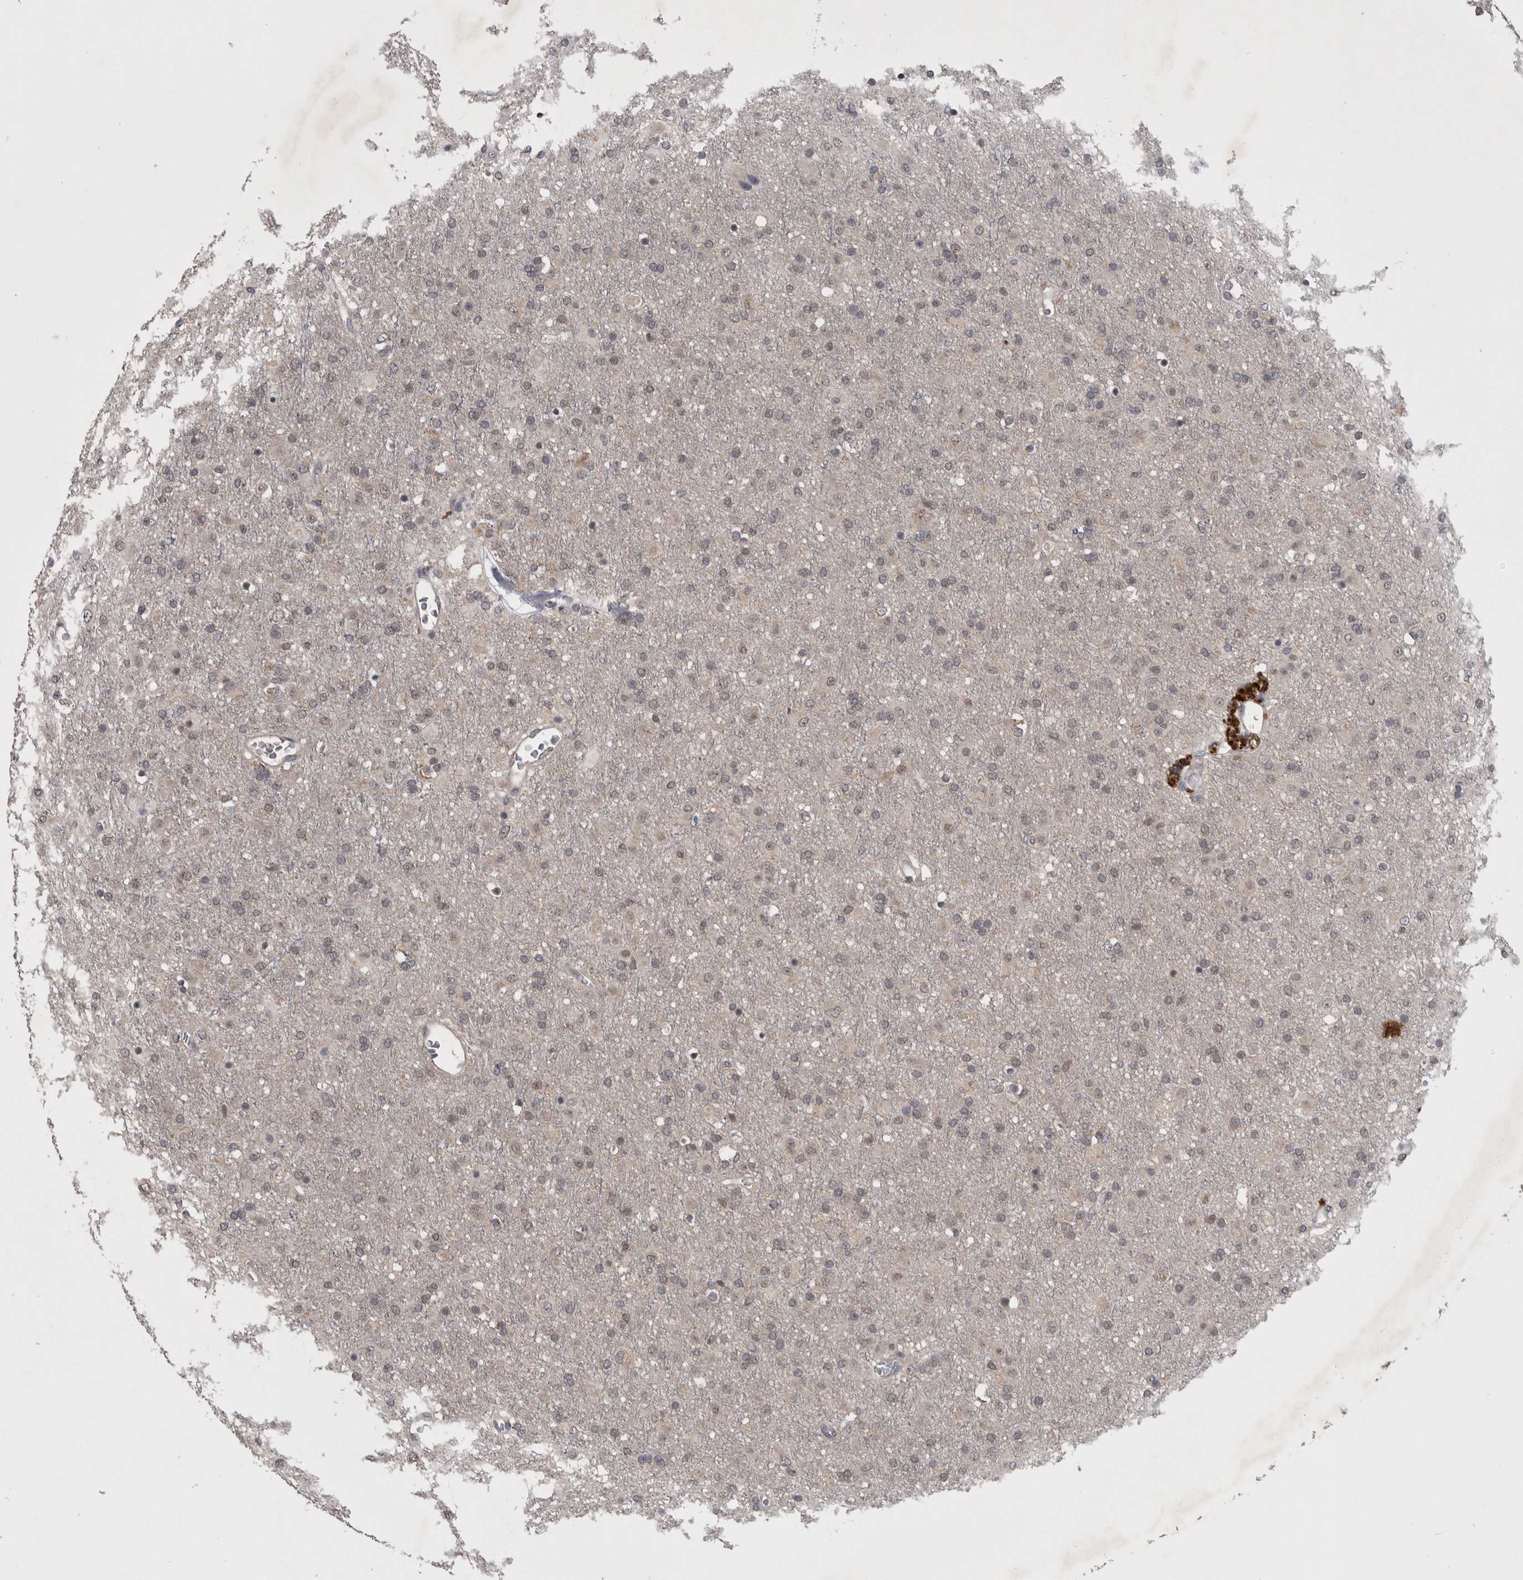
{"staining": {"intensity": "weak", "quantity": "<25%", "location": "nuclear"}, "tissue": "glioma", "cell_type": "Tumor cells", "image_type": "cancer", "snomed": [{"axis": "morphology", "description": "Glioma, malignant, Low grade"}, {"axis": "topography", "description": "Brain"}], "caption": "This is an immunohistochemistry photomicrograph of human malignant glioma (low-grade). There is no positivity in tumor cells.", "gene": "ZNF114", "patient": {"sex": "male", "age": 65}}